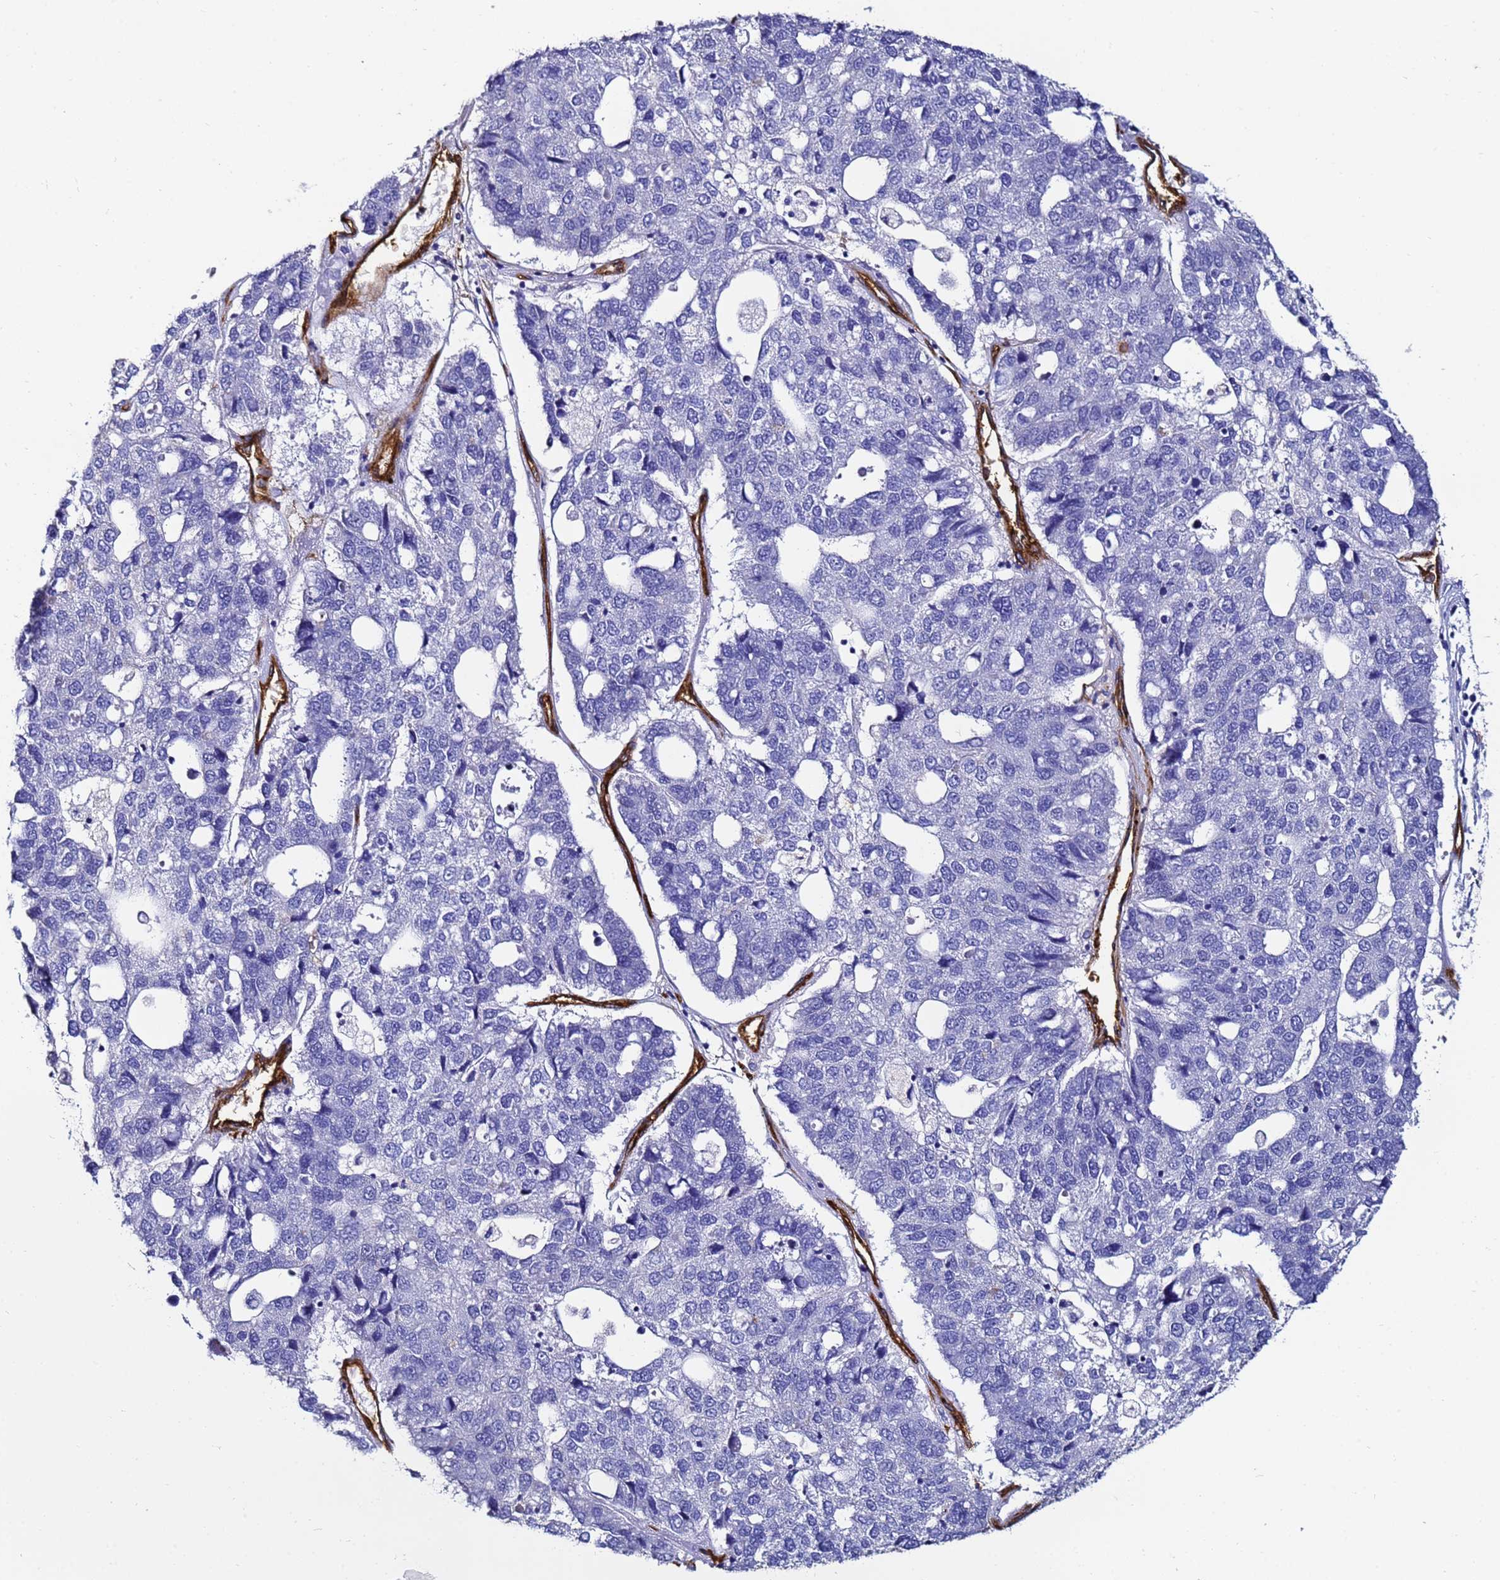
{"staining": {"intensity": "negative", "quantity": "none", "location": "none"}, "tissue": "pancreatic cancer", "cell_type": "Tumor cells", "image_type": "cancer", "snomed": [{"axis": "morphology", "description": "Adenocarcinoma, NOS"}, {"axis": "topography", "description": "Pancreas"}], "caption": "Immunohistochemistry (IHC) image of neoplastic tissue: pancreatic cancer (adenocarcinoma) stained with DAB (3,3'-diaminobenzidine) reveals no significant protein staining in tumor cells.", "gene": "DEFB104A", "patient": {"sex": "female", "age": 61}}